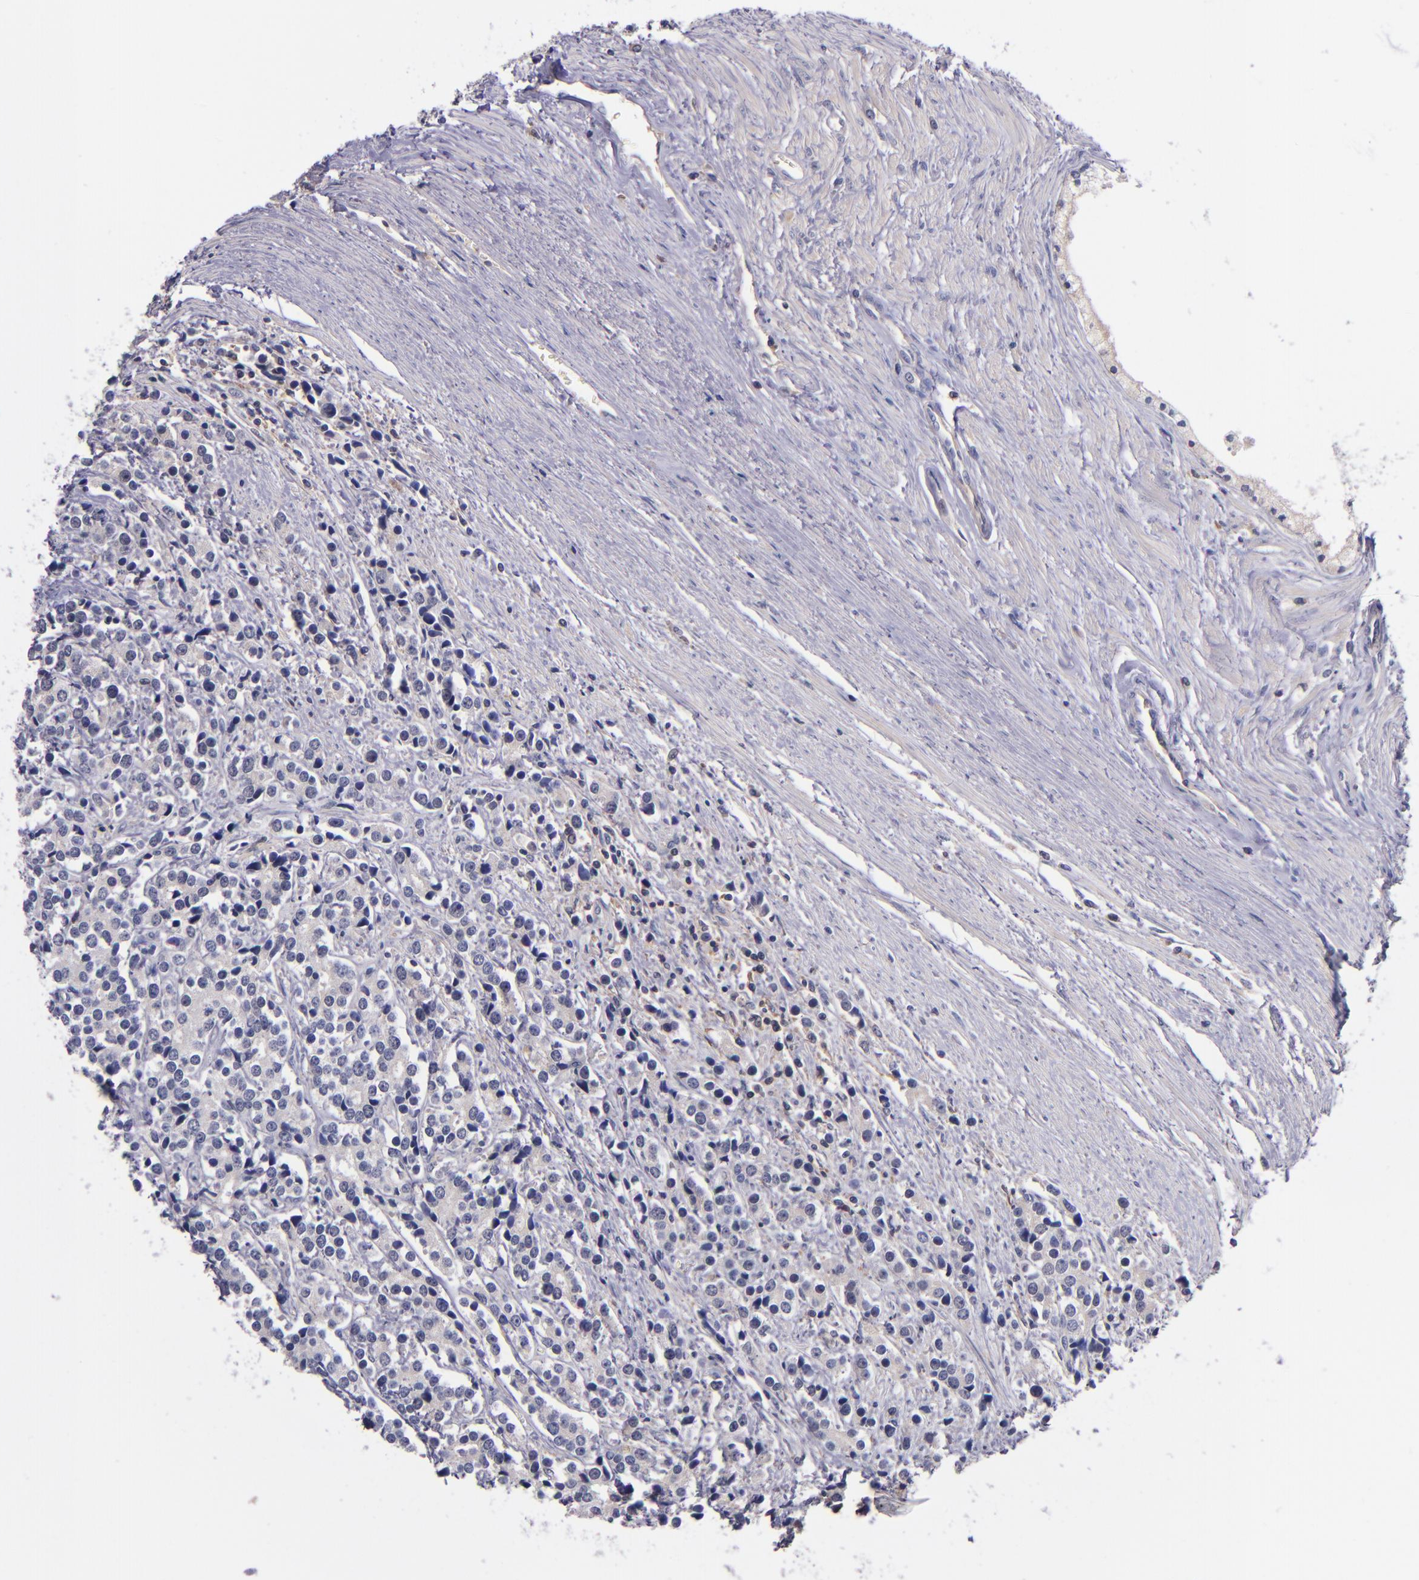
{"staining": {"intensity": "weak", "quantity": "25%-75%", "location": "cytoplasmic/membranous"}, "tissue": "prostate cancer", "cell_type": "Tumor cells", "image_type": "cancer", "snomed": [{"axis": "morphology", "description": "Adenocarcinoma, High grade"}, {"axis": "topography", "description": "Prostate"}], "caption": "Protein staining of prostate cancer (high-grade adenocarcinoma) tissue exhibits weak cytoplasmic/membranous staining in approximately 25%-75% of tumor cells. (IHC, brightfield microscopy, high magnification).", "gene": "RBP4", "patient": {"sex": "male", "age": 71}}